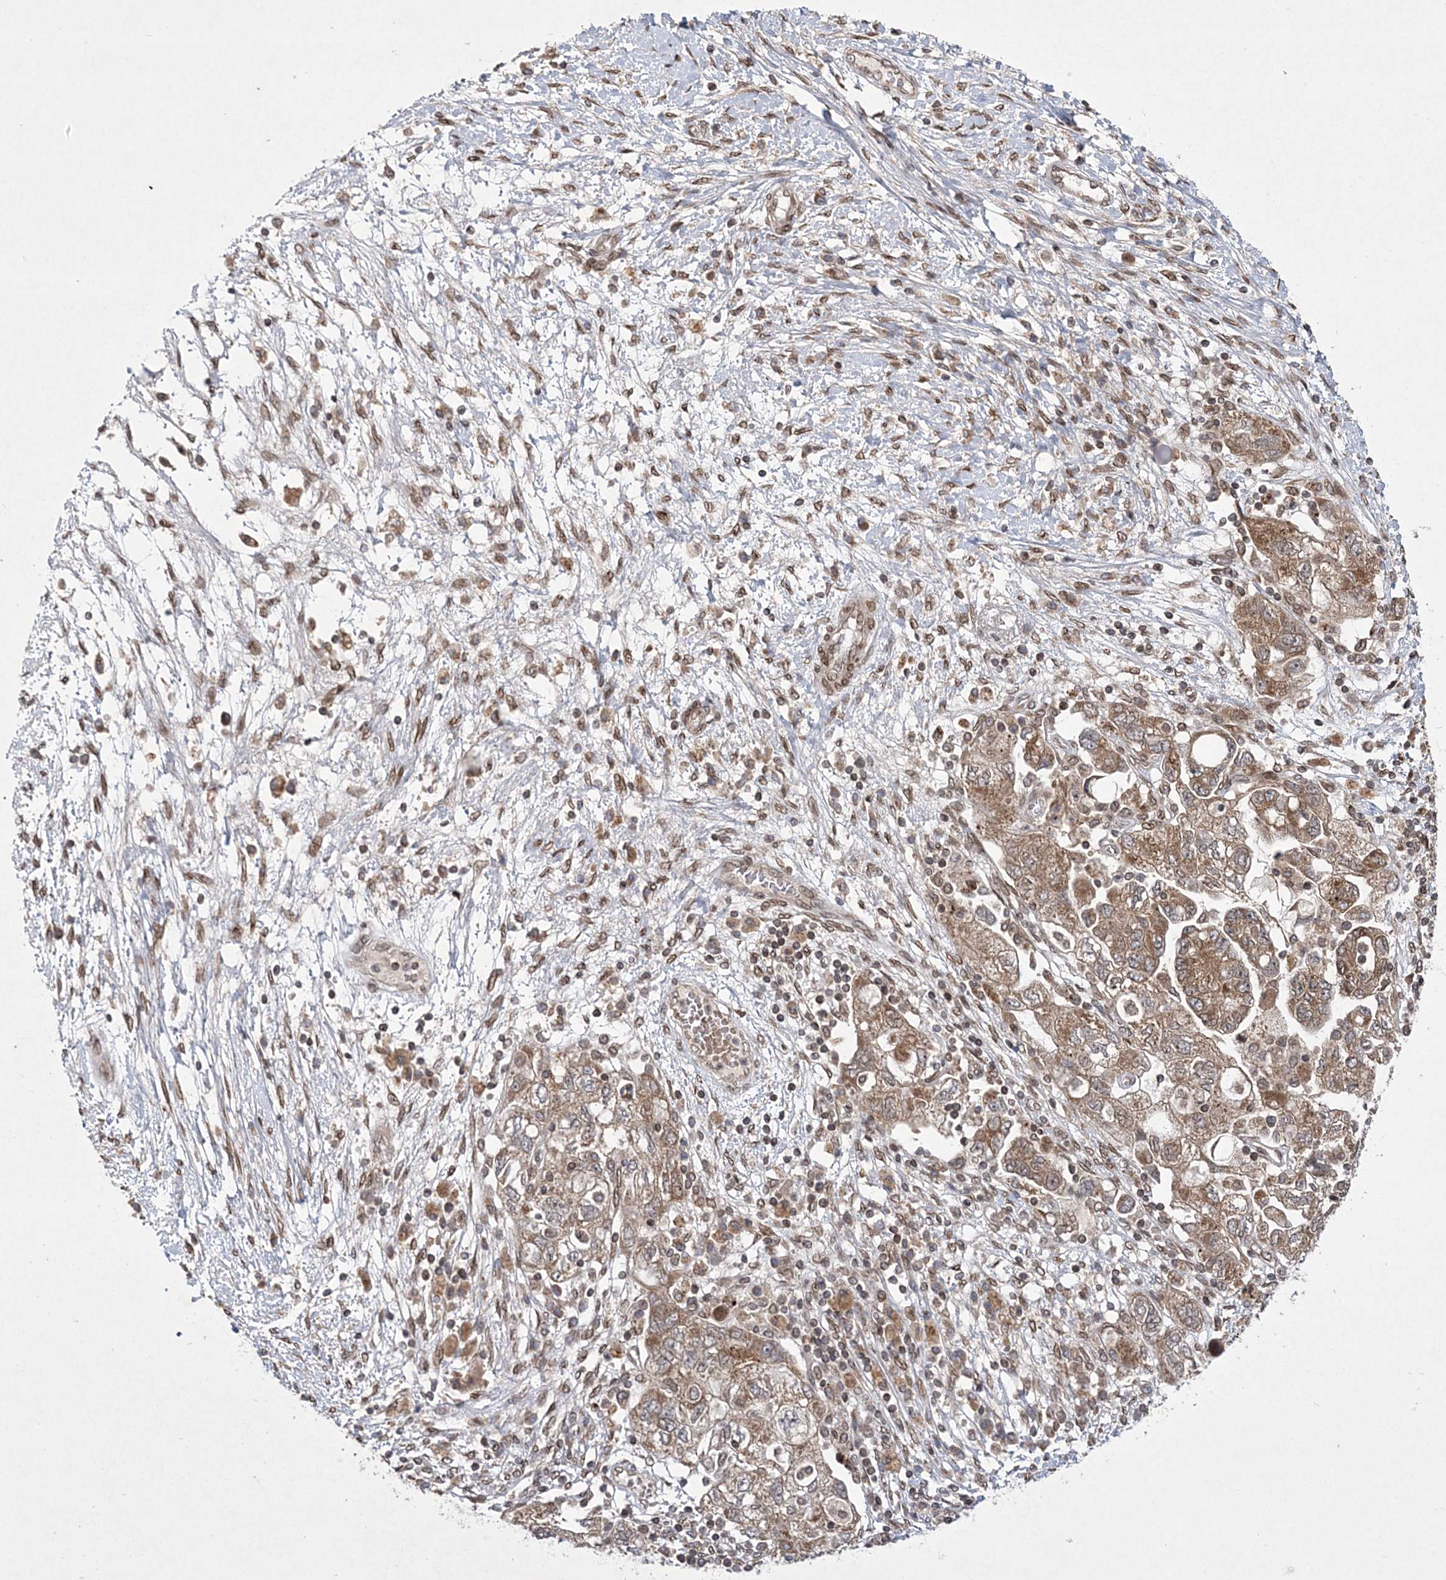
{"staining": {"intensity": "moderate", "quantity": ">75%", "location": "cytoplasmic/membranous"}, "tissue": "ovarian cancer", "cell_type": "Tumor cells", "image_type": "cancer", "snomed": [{"axis": "morphology", "description": "Carcinoma, NOS"}, {"axis": "morphology", "description": "Cystadenocarcinoma, serous, NOS"}, {"axis": "topography", "description": "Ovary"}], "caption": "Moderate cytoplasmic/membranous positivity for a protein is appreciated in approximately >75% of tumor cells of ovarian cancer using IHC.", "gene": "DNAJC27", "patient": {"sex": "female", "age": 69}}